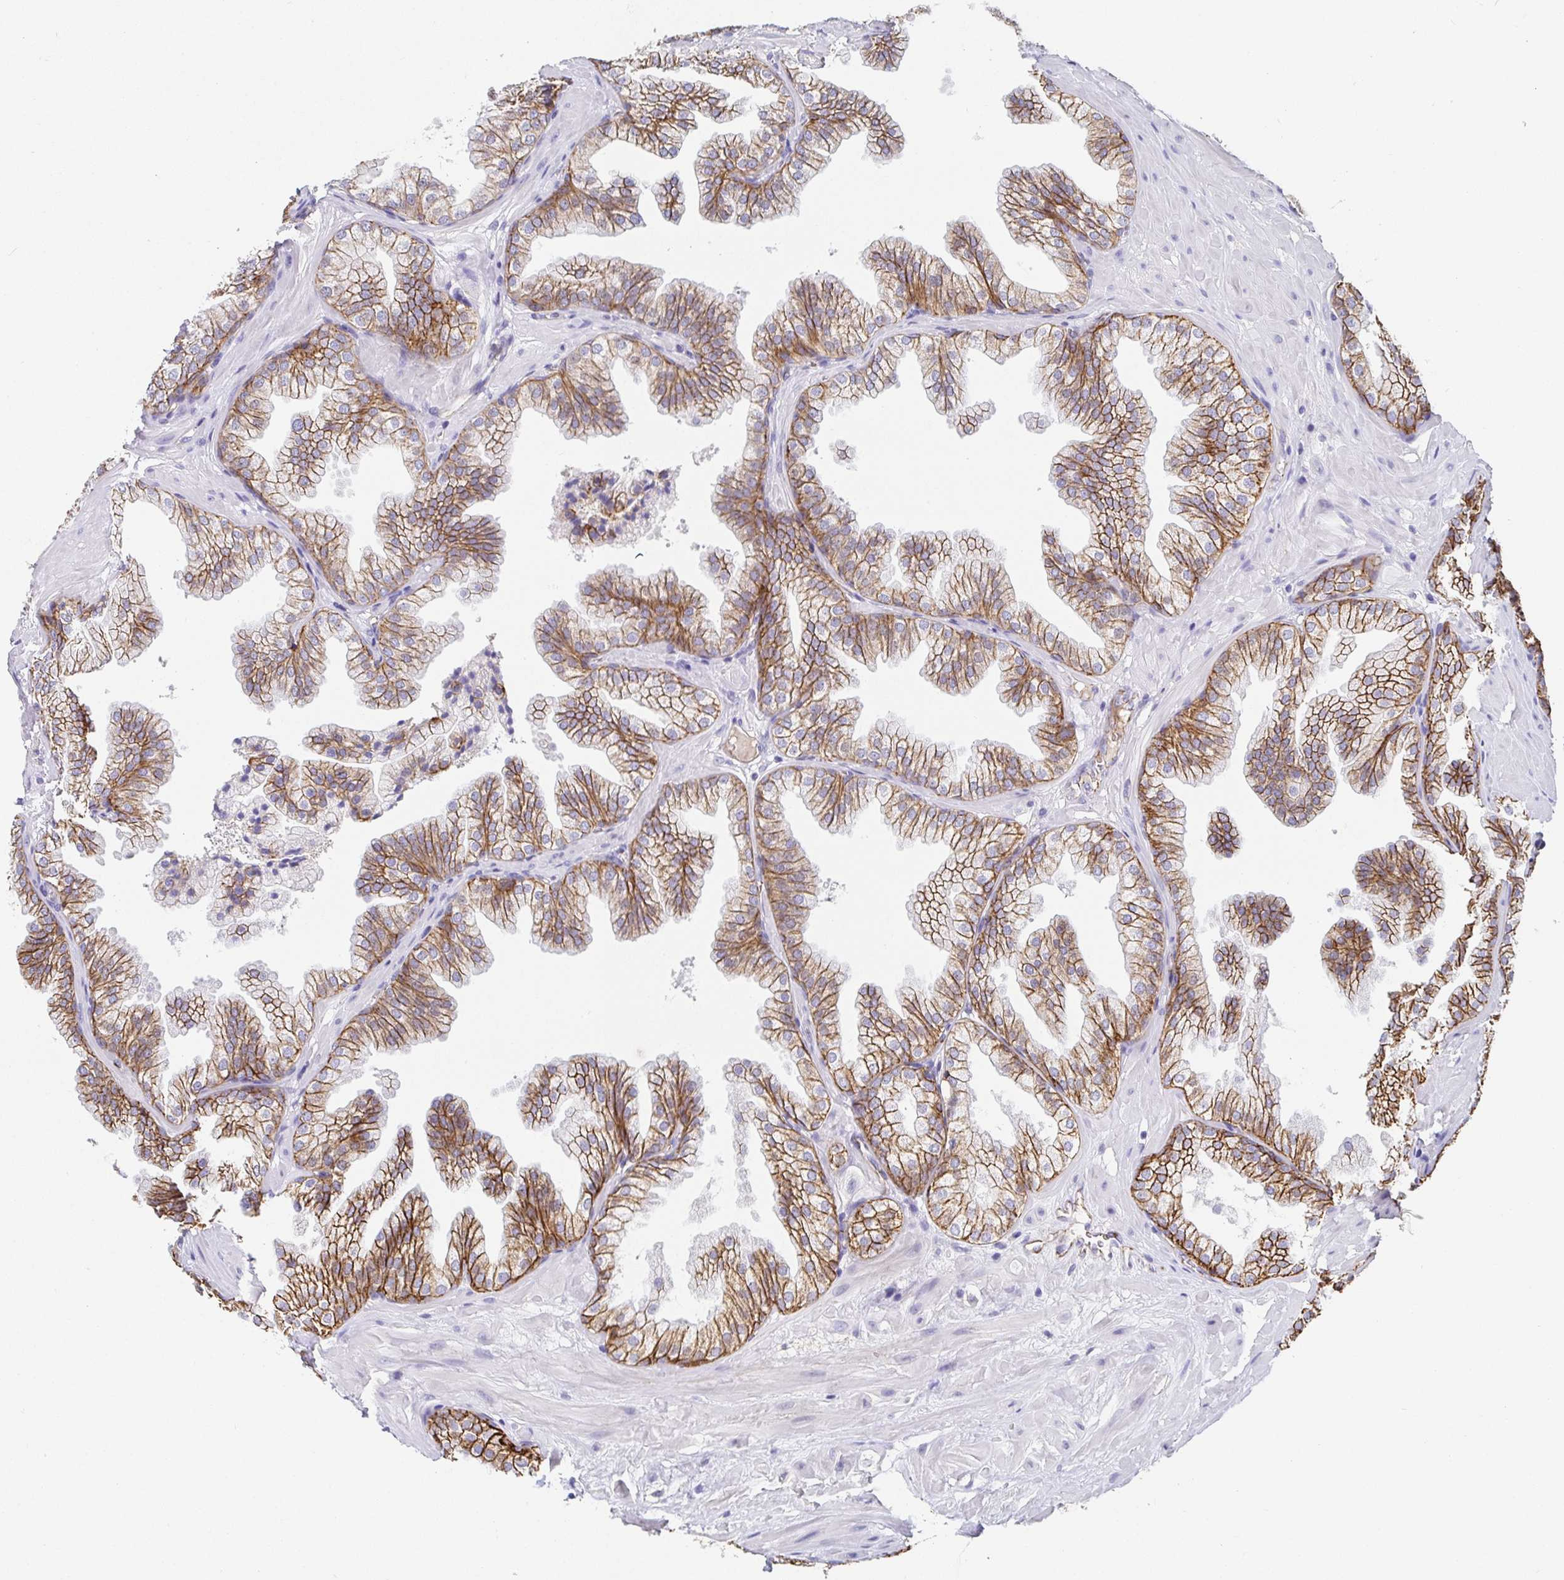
{"staining": {"intensity": "moderate", "quantity": ">75%", "location": "cytoplasmic/membranous"}, "tissue": "prostate", "cell_type": "Glandular cells", "image_type": "normal", "snomed": [{"axis": "morphology", "description": "Normal tissue, NOS"}, {"axis": "topography", "description": "Prostate"}], "caption": "This histopathology image displays immunohistochemistry staining of unremarkable human prostate, with medium moderate cytoplasmic/membranous positivity in approximately >75% of glandular cells.", "gene": "PIWIL3", "patient": {"sex": "male", "age": 37}}